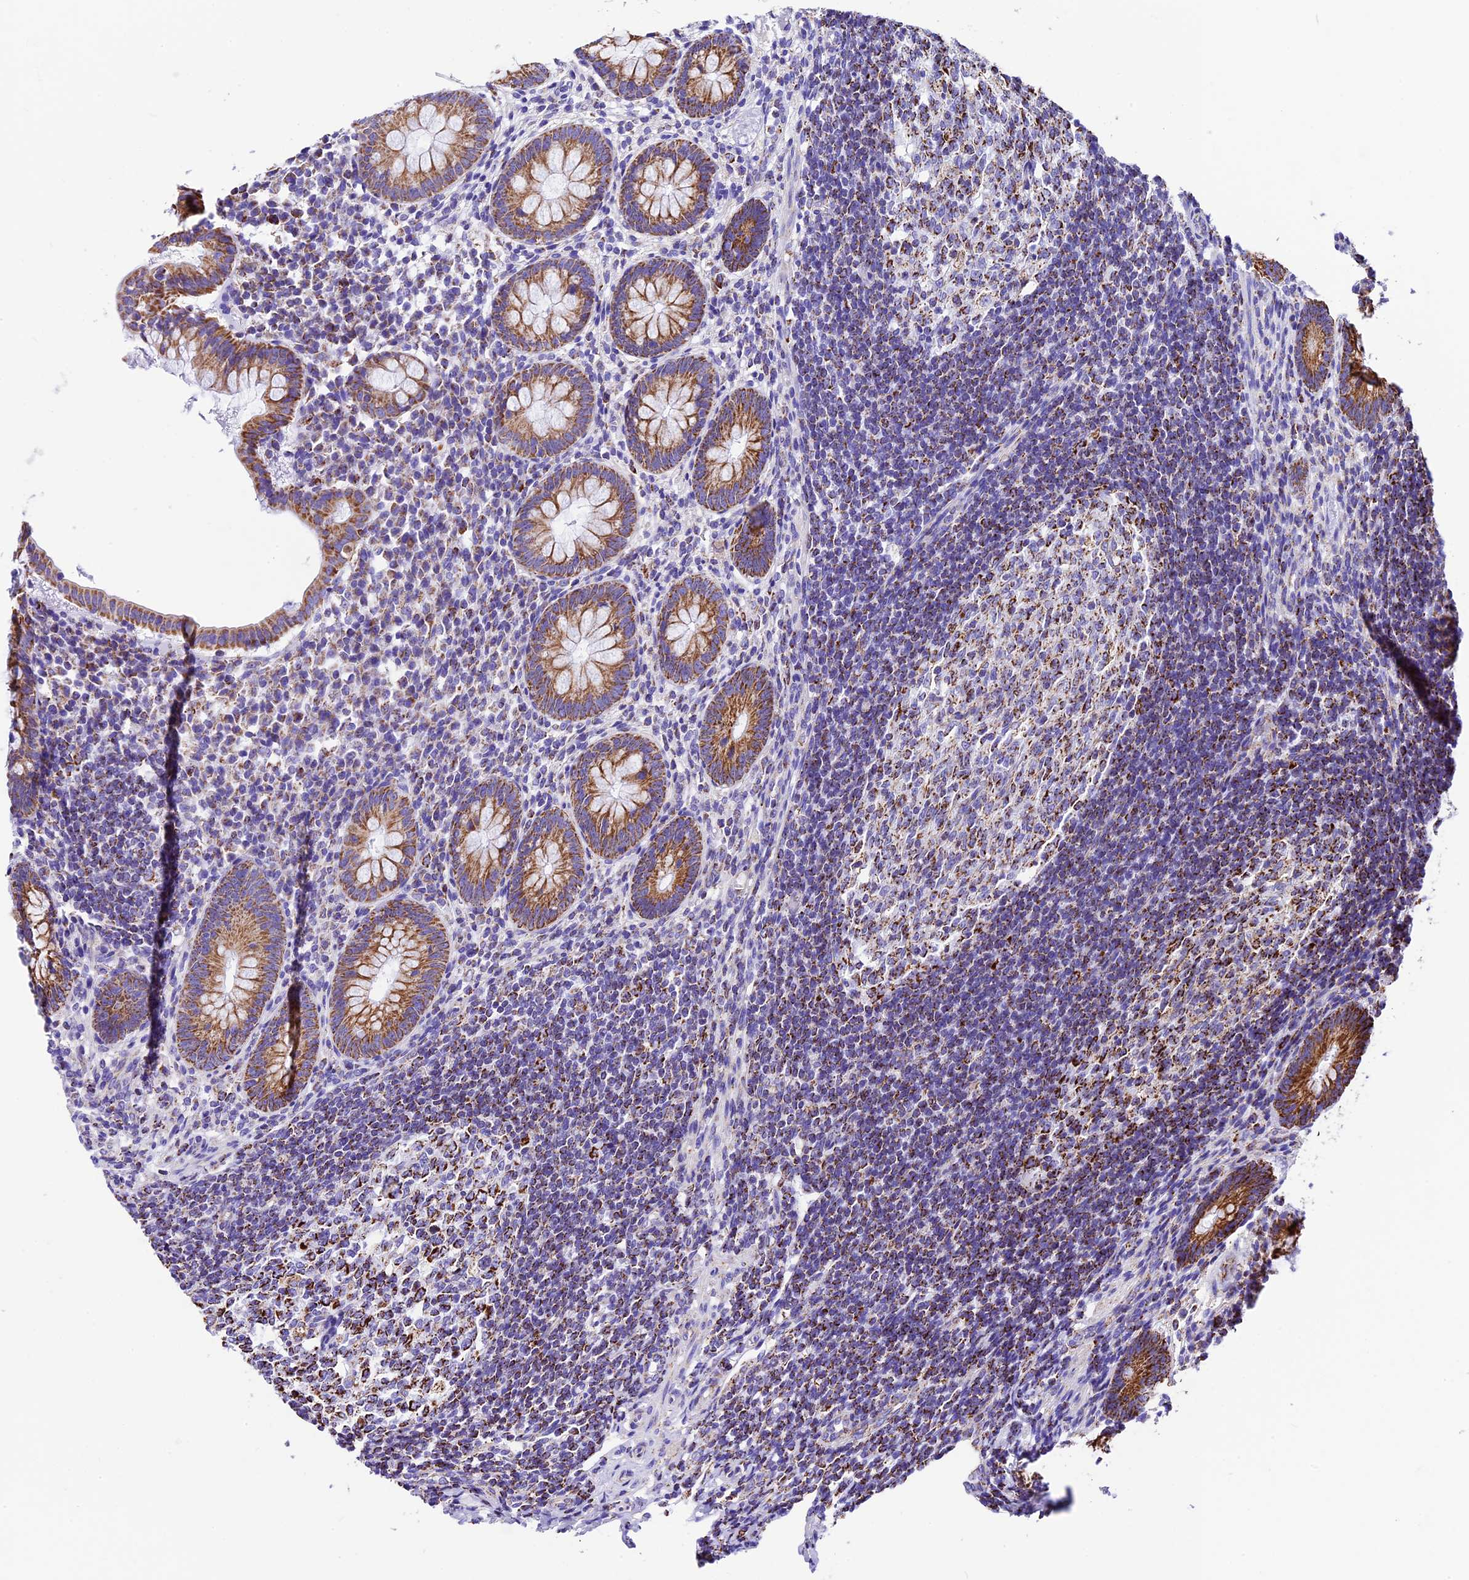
{"staining": {"intensity": "moderate", "quantity": ">75%", "location": "cytoplasmic/membranous"}, "tissue": "appendix", "cell_type": "Glandular cells", "image_type": "normal", "snomed": [{"axis": "morphology", "description": "Normal tissue, NOS"}, {"axis": "topography", "description": "Appendix"}], "caption": "Immunohistochemistry (IHC) micrograph of normal appendix: human appendix stained using IHC exhibits medium levels of moderate protein expression localized specifically in the cytoplasmic/membranous of glandular cells, appearing as a cytoplasmic/membranous brown color.", "gene": "DCAF5", "patient": {"sex": "female", "age": 33}}